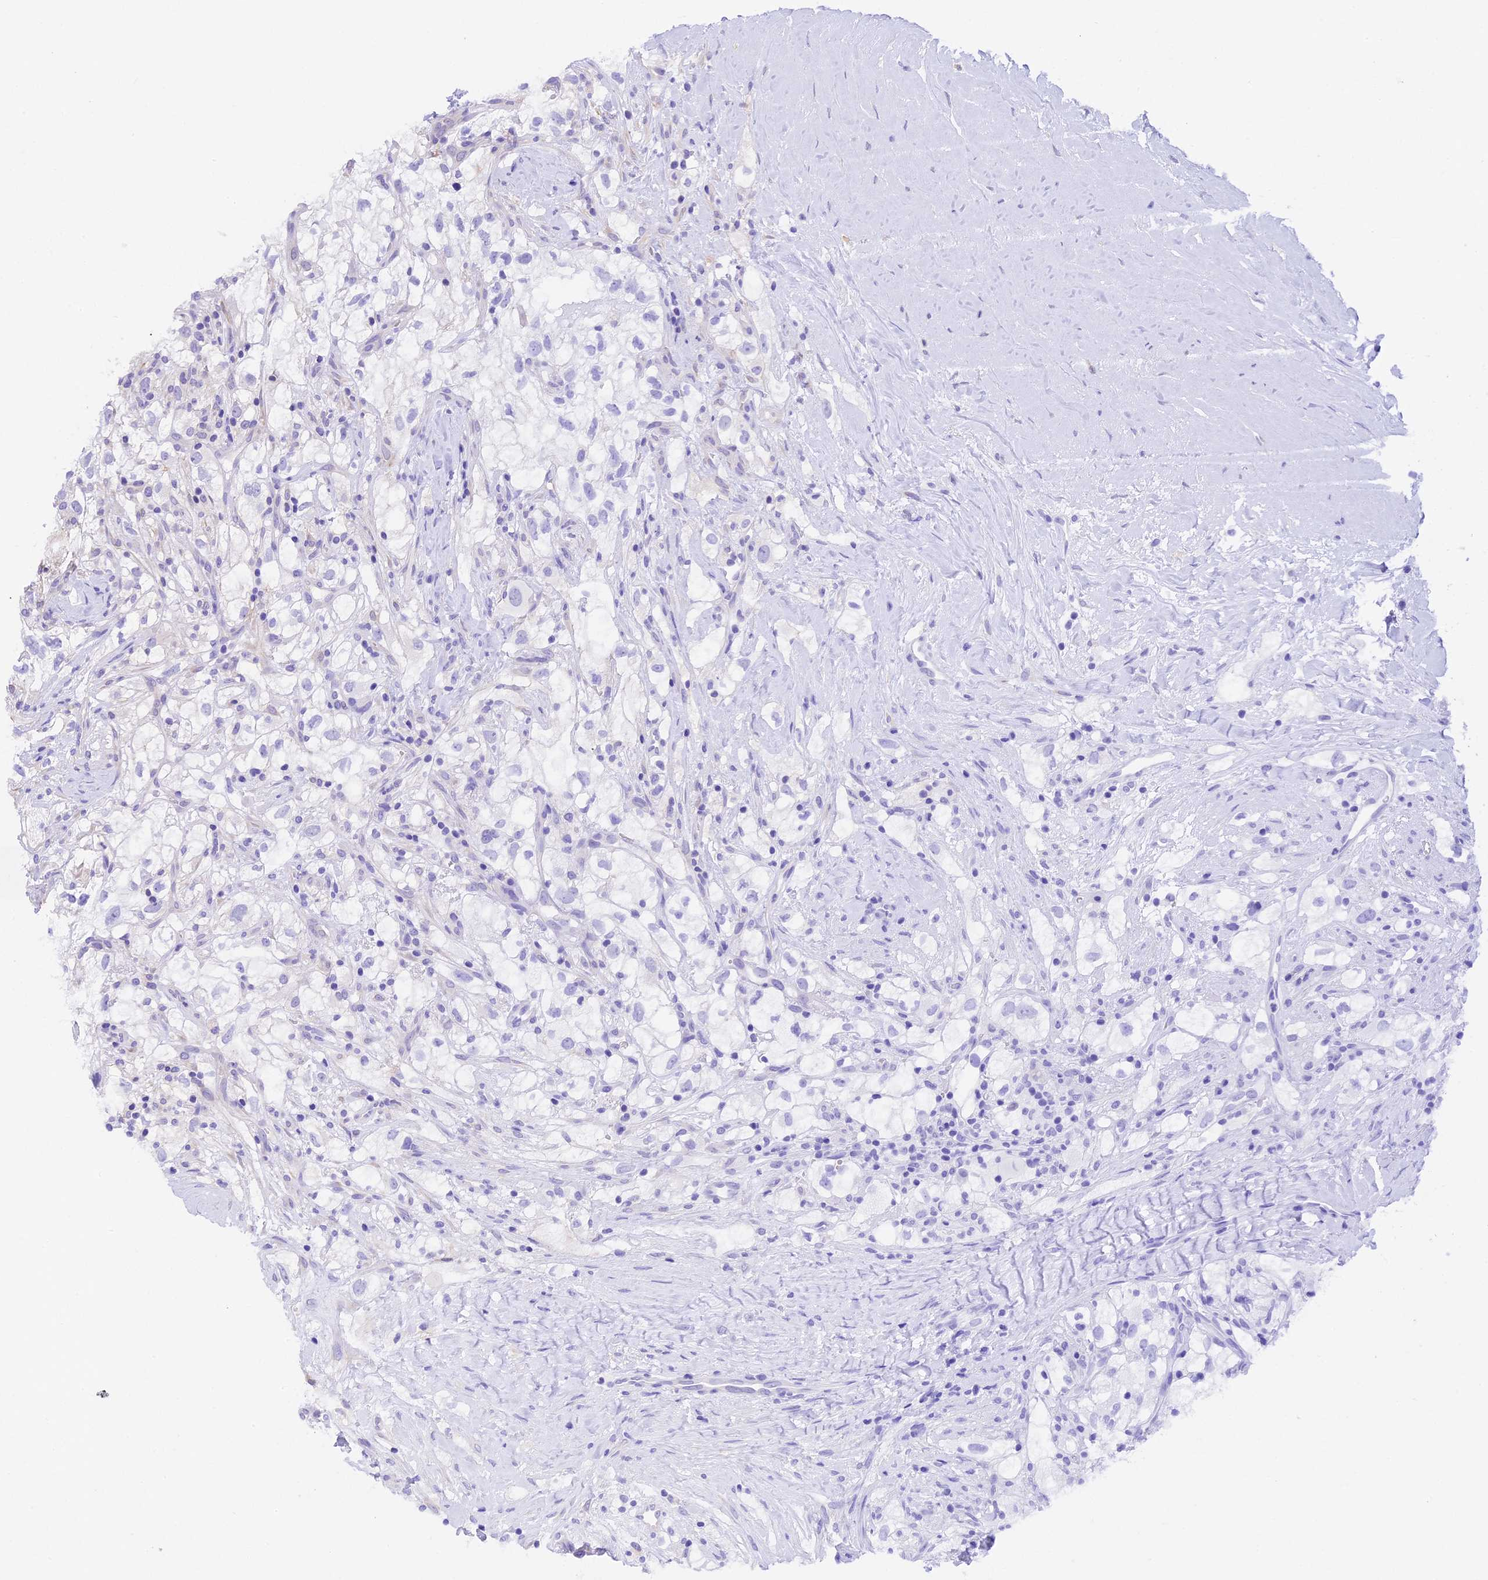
{"staining": {"intensity": "negative", "quantity": "none", "location": "none"}, "tissue": "renal cancer", "cell_type": "Tumor cells", "image_type": "cancer", "snomed": [{"axis": "morphology", "description": "Adenocarcinoma, NOS"}, {"axis": "topography", "description": "Kidney"}], "caption": "IHC histopathology image of human renal cancer stained for a protein (brown), which demonstrates no expression in tumor cells.", "gene": "R3HDM4", "patient": {"sex": "male", "age": 59}}